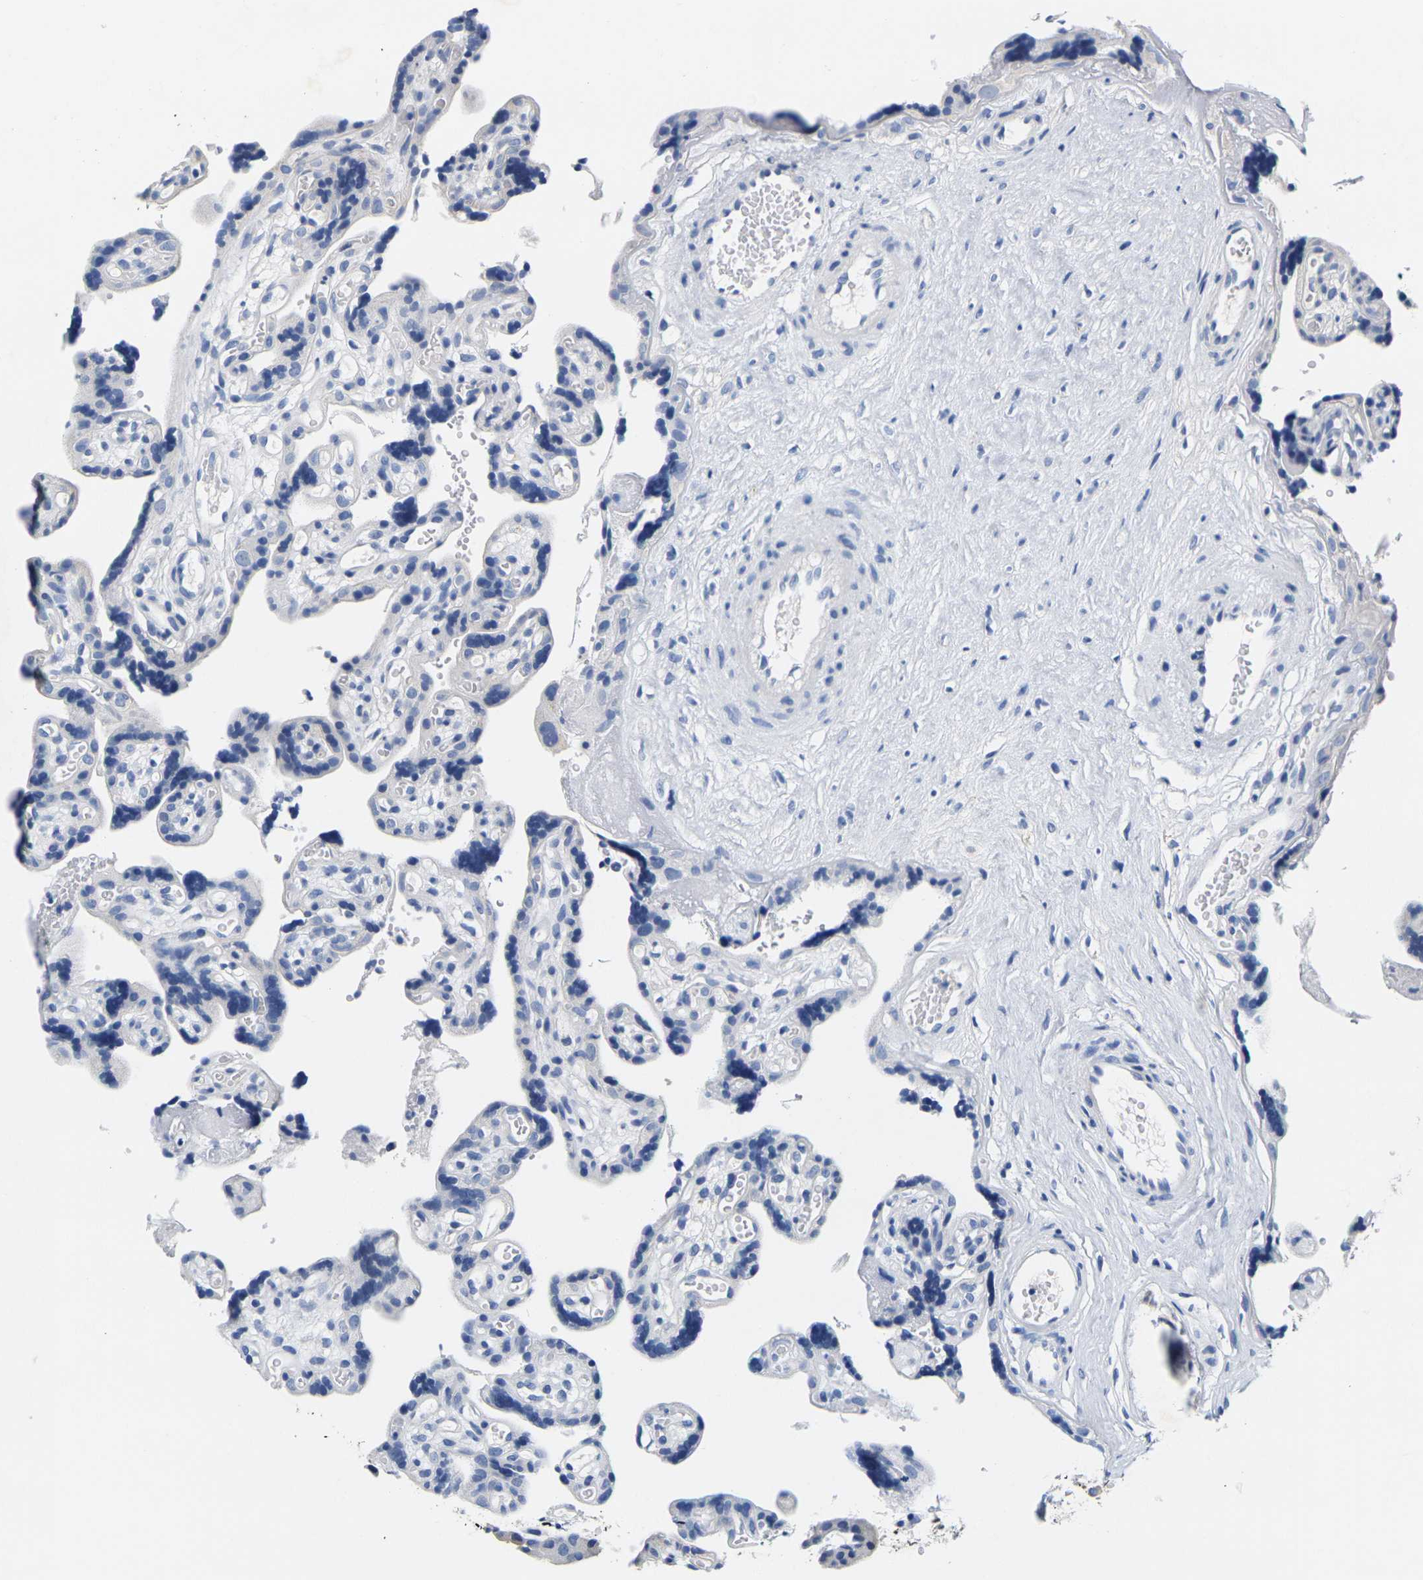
{"staining": {"intensity": "negative", "quantity": "none", "location": "none"}, "tissue": "placenta", "cell_type": "Decidual cells", "image_type": "normal", "snomed": [{"axis": "morphology", "description": "Normal tissue, NOS"}, {"axis": "topography", "description": "Placenta"}], "caption": "Placenta stained for a protein using immunohistochemistry reveals no staining decidual cells.", "gene": "NOCT", "patient": {"sex": "female", "age": 30}}